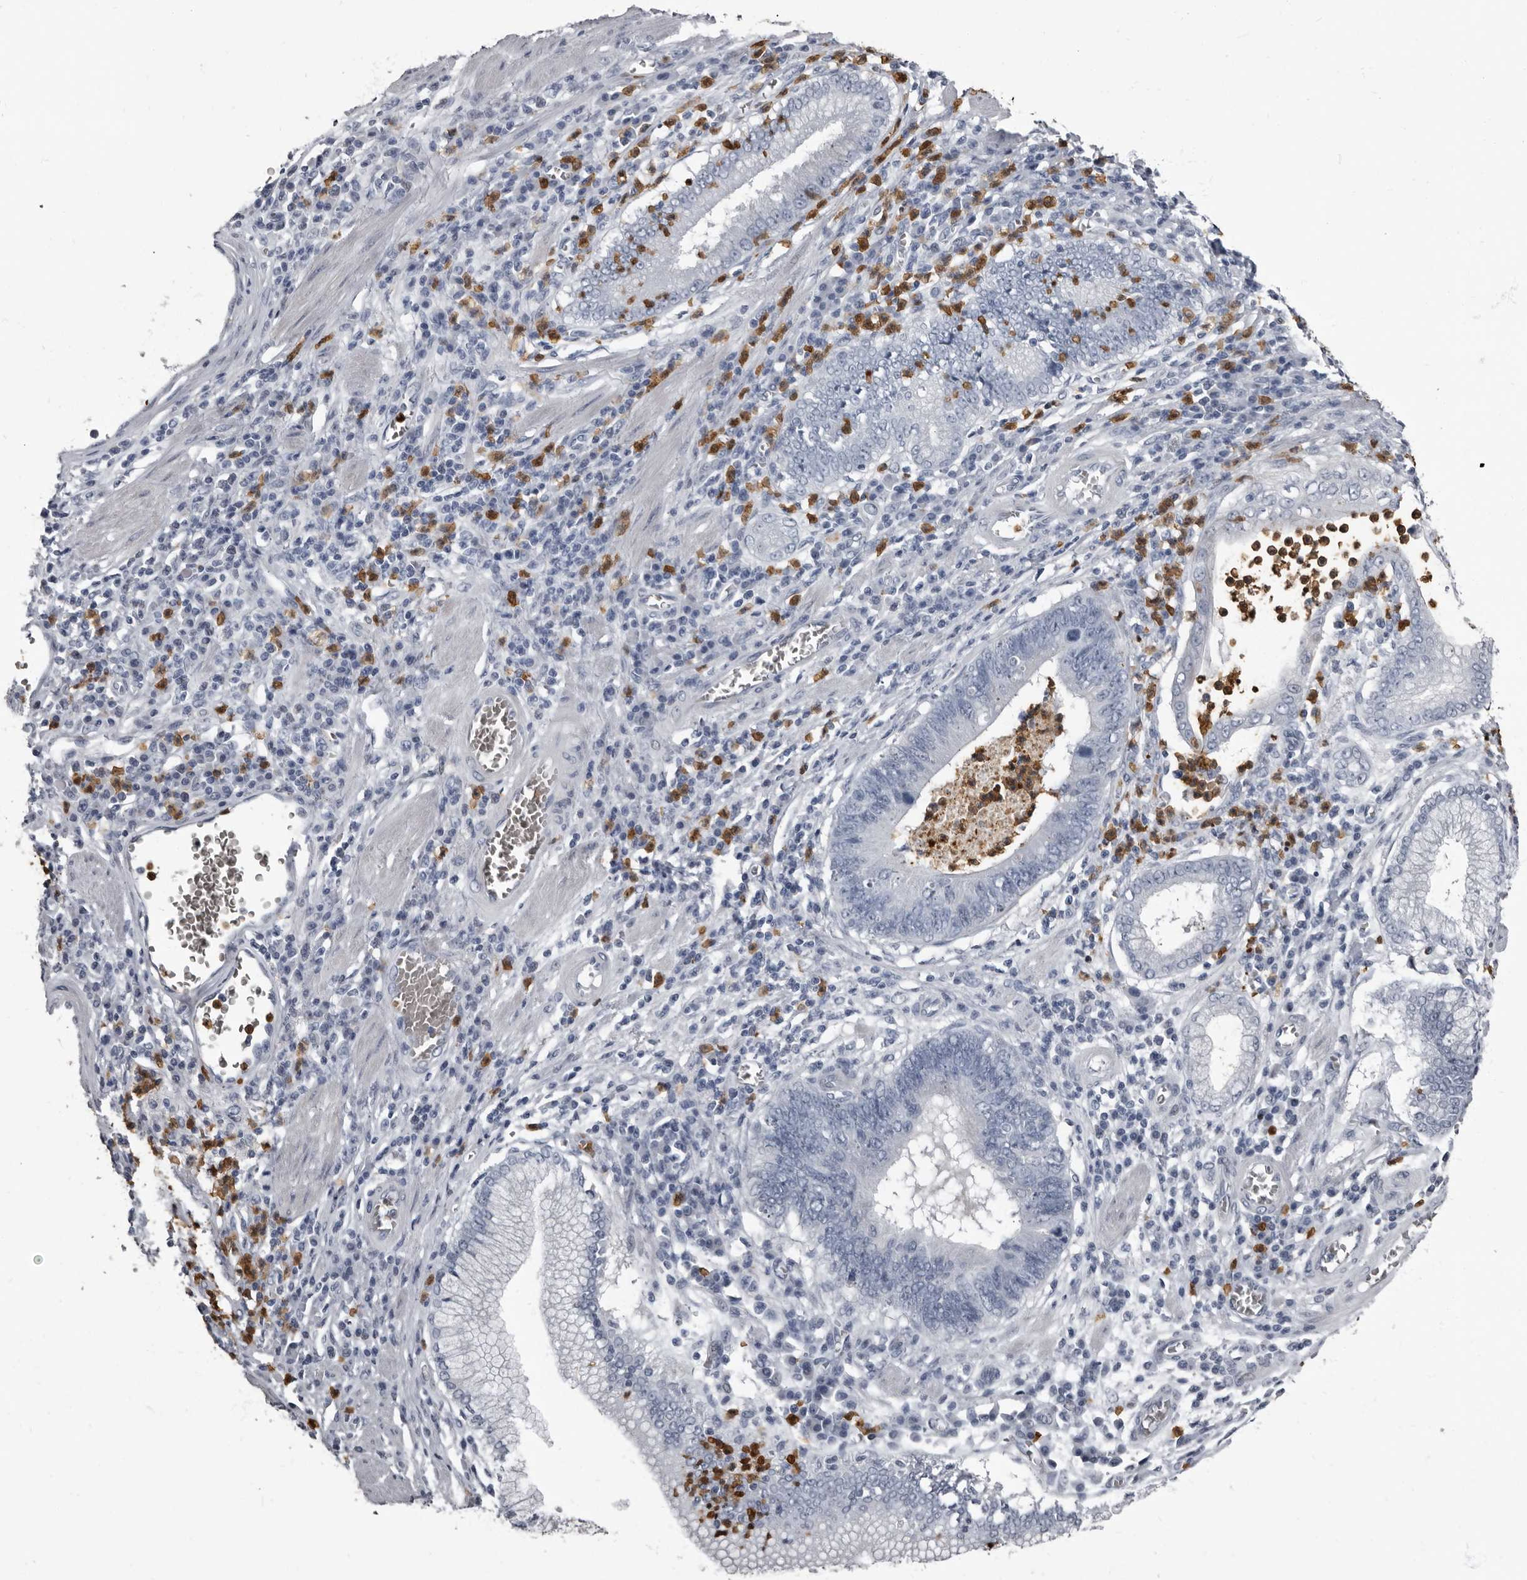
{"staining": {"intensity": "negative", "quantity": "none", "location": "none"}, "tissue": "stomach cancer", "cell_type": "Tumor cells", "image_type": "cancer", "snomed": [{"axis": "morphology", "description": "Adenocarcinoma, NOS"}, {"axis": "topography", "description": "Stomach"}], "caption": "Tumor cells are negative for brown protein staining in stomach cancer (adenocarcinoma).", "gene": "TPD52L1", "patient": {"sex": "male", "age": 59}}